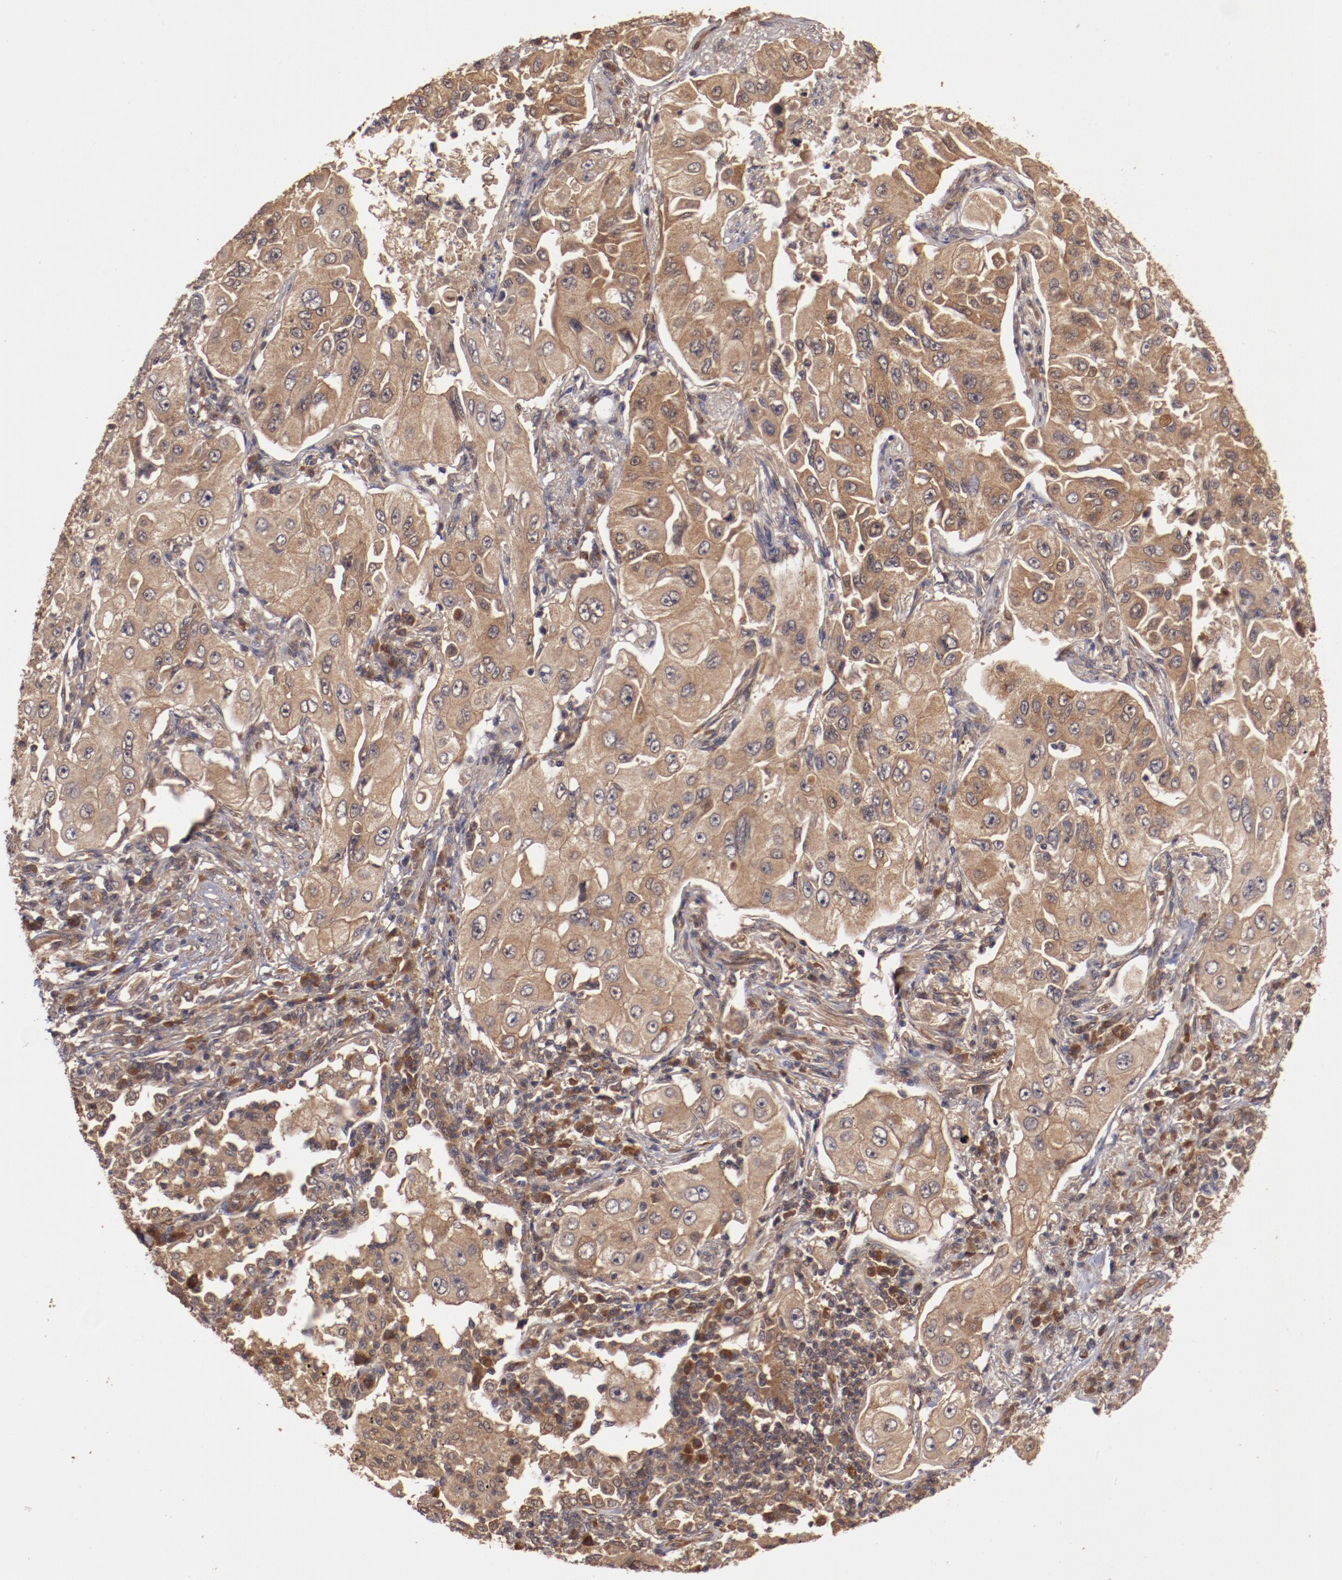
{"staining": {"intensity": "strong", "quantity": ">75%", "location": "cytoplasmic/membranous"}, "tissue": "lung cancer", "cell_type": "Tumor cells", "image_type": "cancer", "snomed": [{"axis": "morphology", "description": "Adenocarcinoma, NOS"}, {"axis": "topography", "description": "Lung"}], "caption": "An IHC image of neoplastic tissue is shown. Protein staining in brown highlights strong cytoplasmic/membranous positivity in lung cancer (adenocarcinoma) within tumor cells.", "gene": "TXNDC16", "patient": {"sex": "male", "age": 84}}